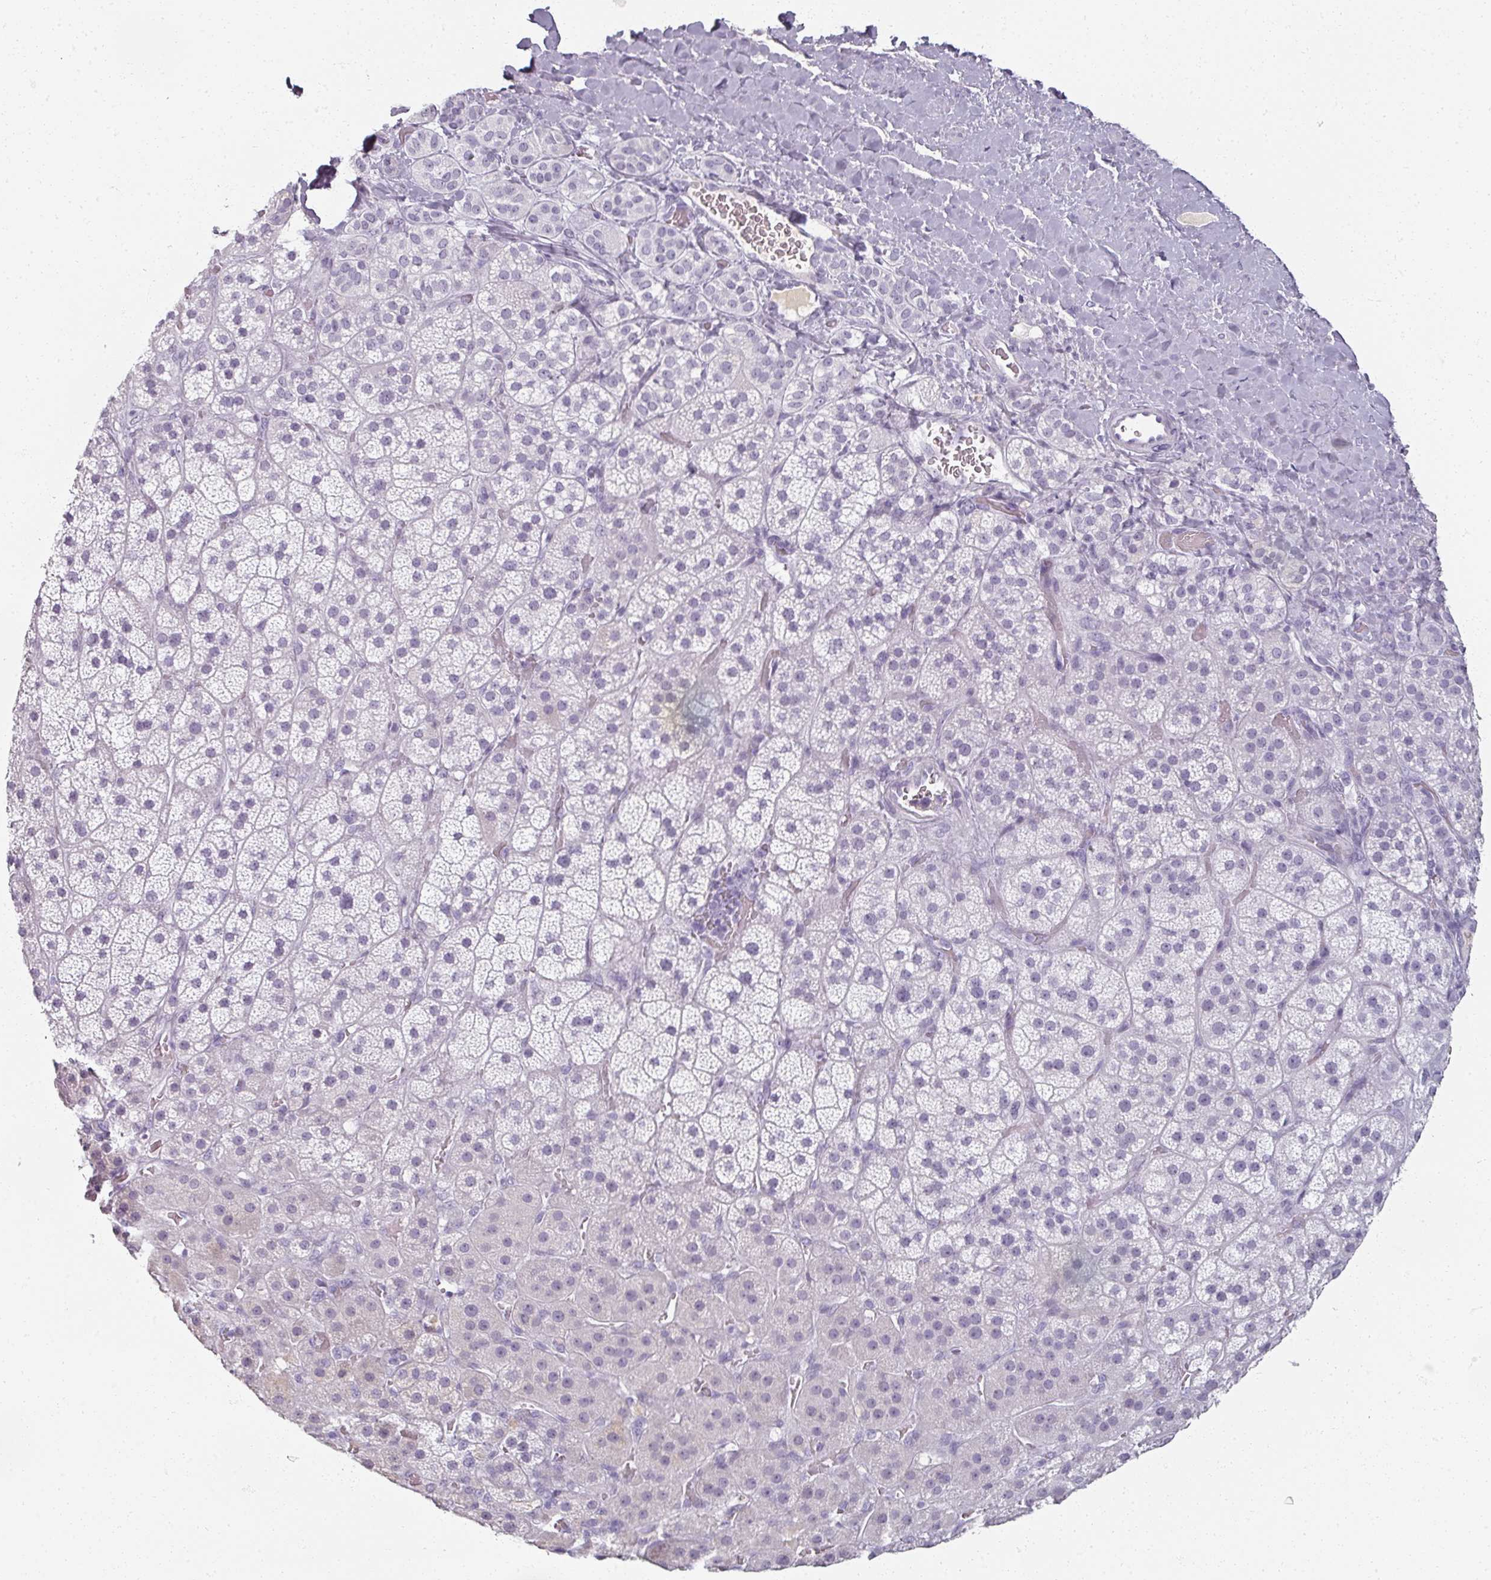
{"staining": {"intensity": "negative", "quantity": "none", "location": "none"}, "tissue": "adrenal gland", "cell_type": "Glandular cells", "image_type": "normal", "snomed": [{"axis": "morphology", "description": "Normal tissue, NOS"}, {"axis": "topography", "description": "Adrenal gland"}], "caption": "IHC of unremarkable human adrenal gland demonstrates no expression in glandular cells. (Brightfield microscopy of DAB (3,3'-diaminobenzidine) IHC at high magnification).", "gene": "REG3A", "patient": {"sex": "male", "age": 57}}